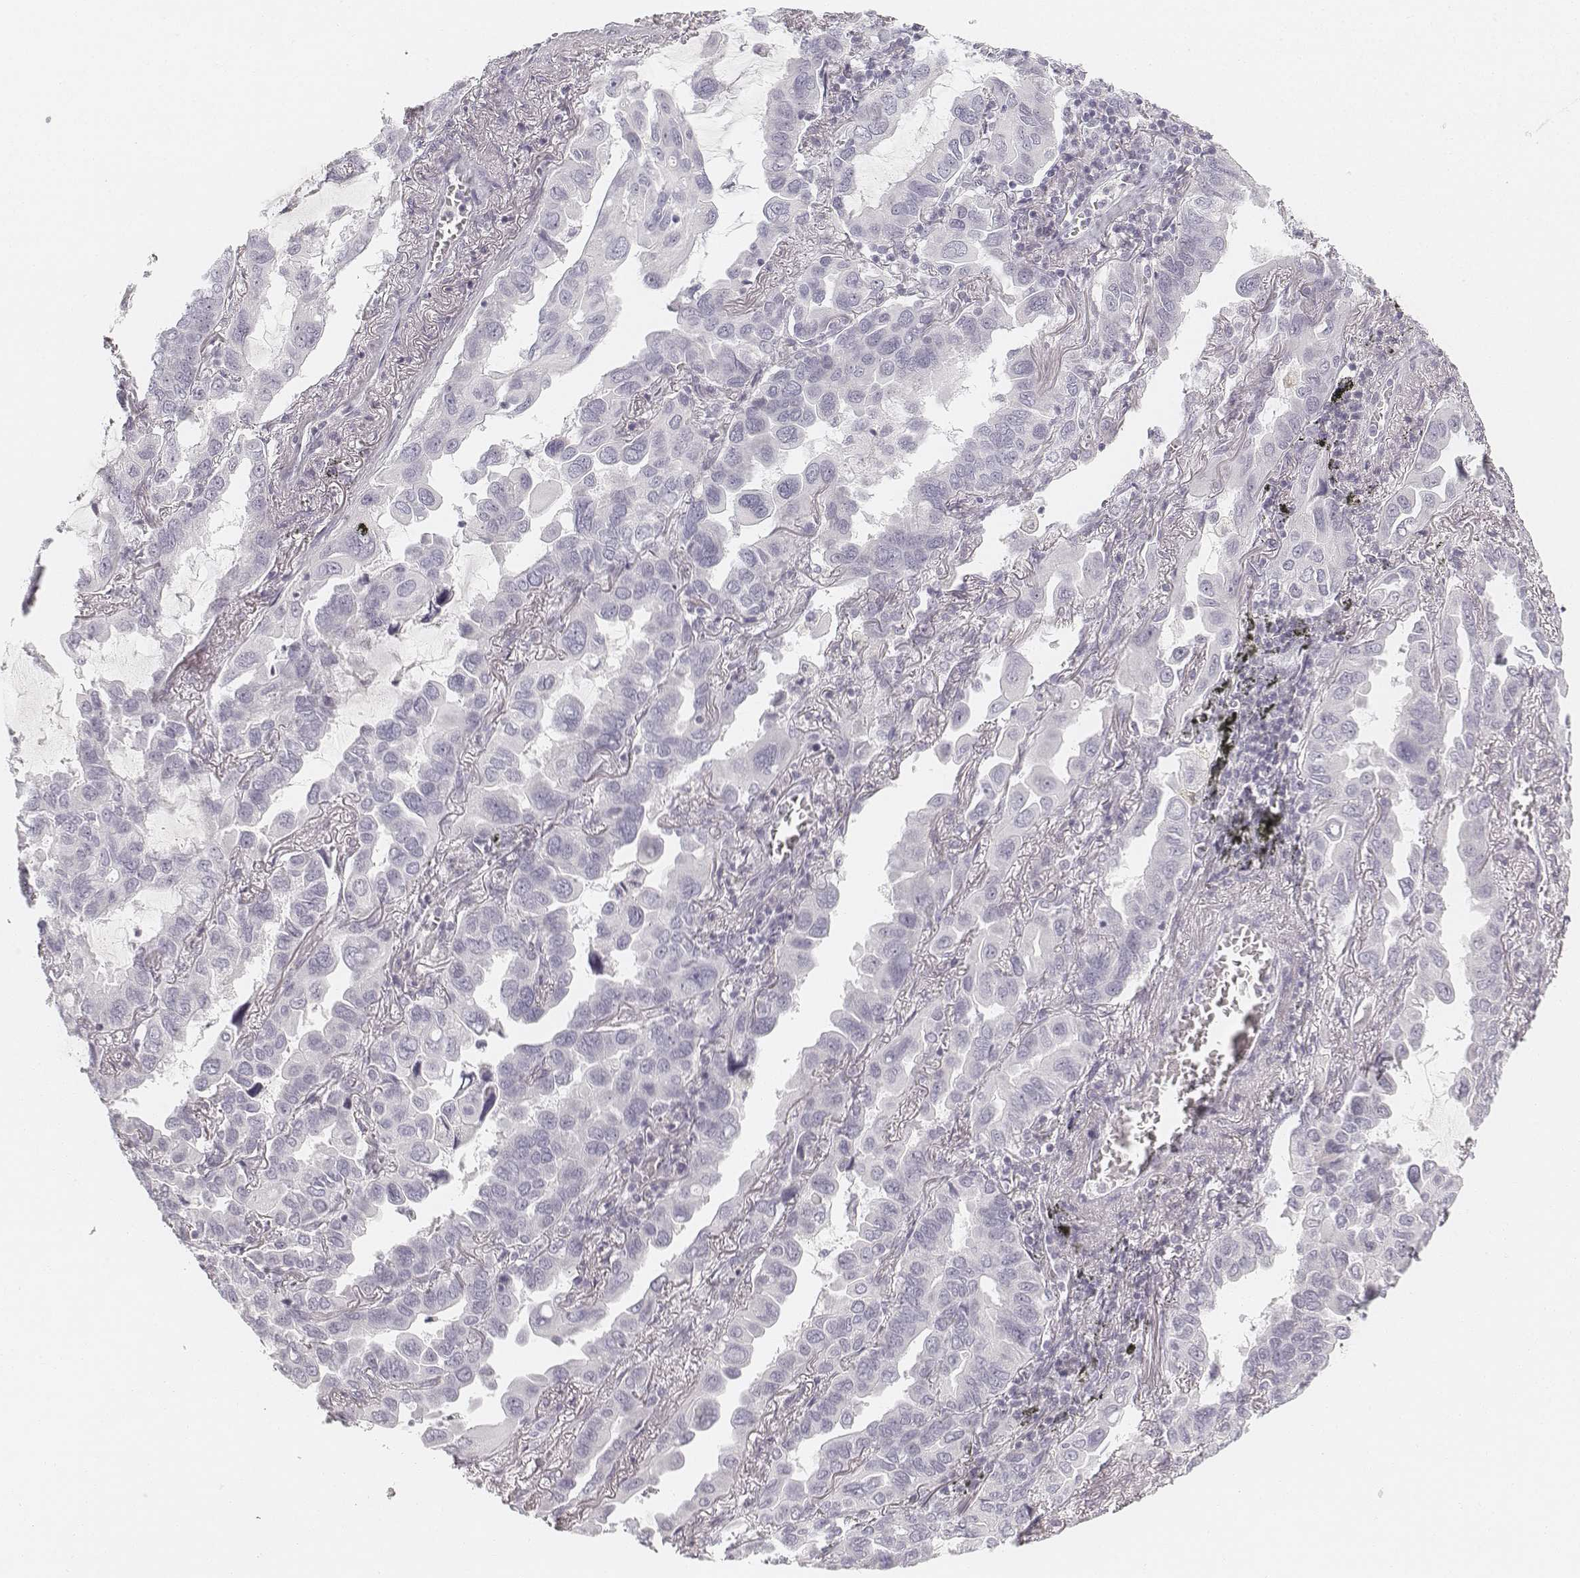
{"staining": {"intensity": "negative", "quantity": "none", "location": "none"}, "tissue": "lung cancer", "cell_type": "Tumor cells", "image_type": "cancer", "snomed": [{"axis": "morphology", "description": "Adenocarcinoma, NOS"}, {"axis": "topography", "description": "Lung"}], "caption": "Protein analysis of lung cancer exhibits no significant positivity in tumor cells.", "gene": "KRTAP2-1", "patient": {"sex": "male", "age": 64}}